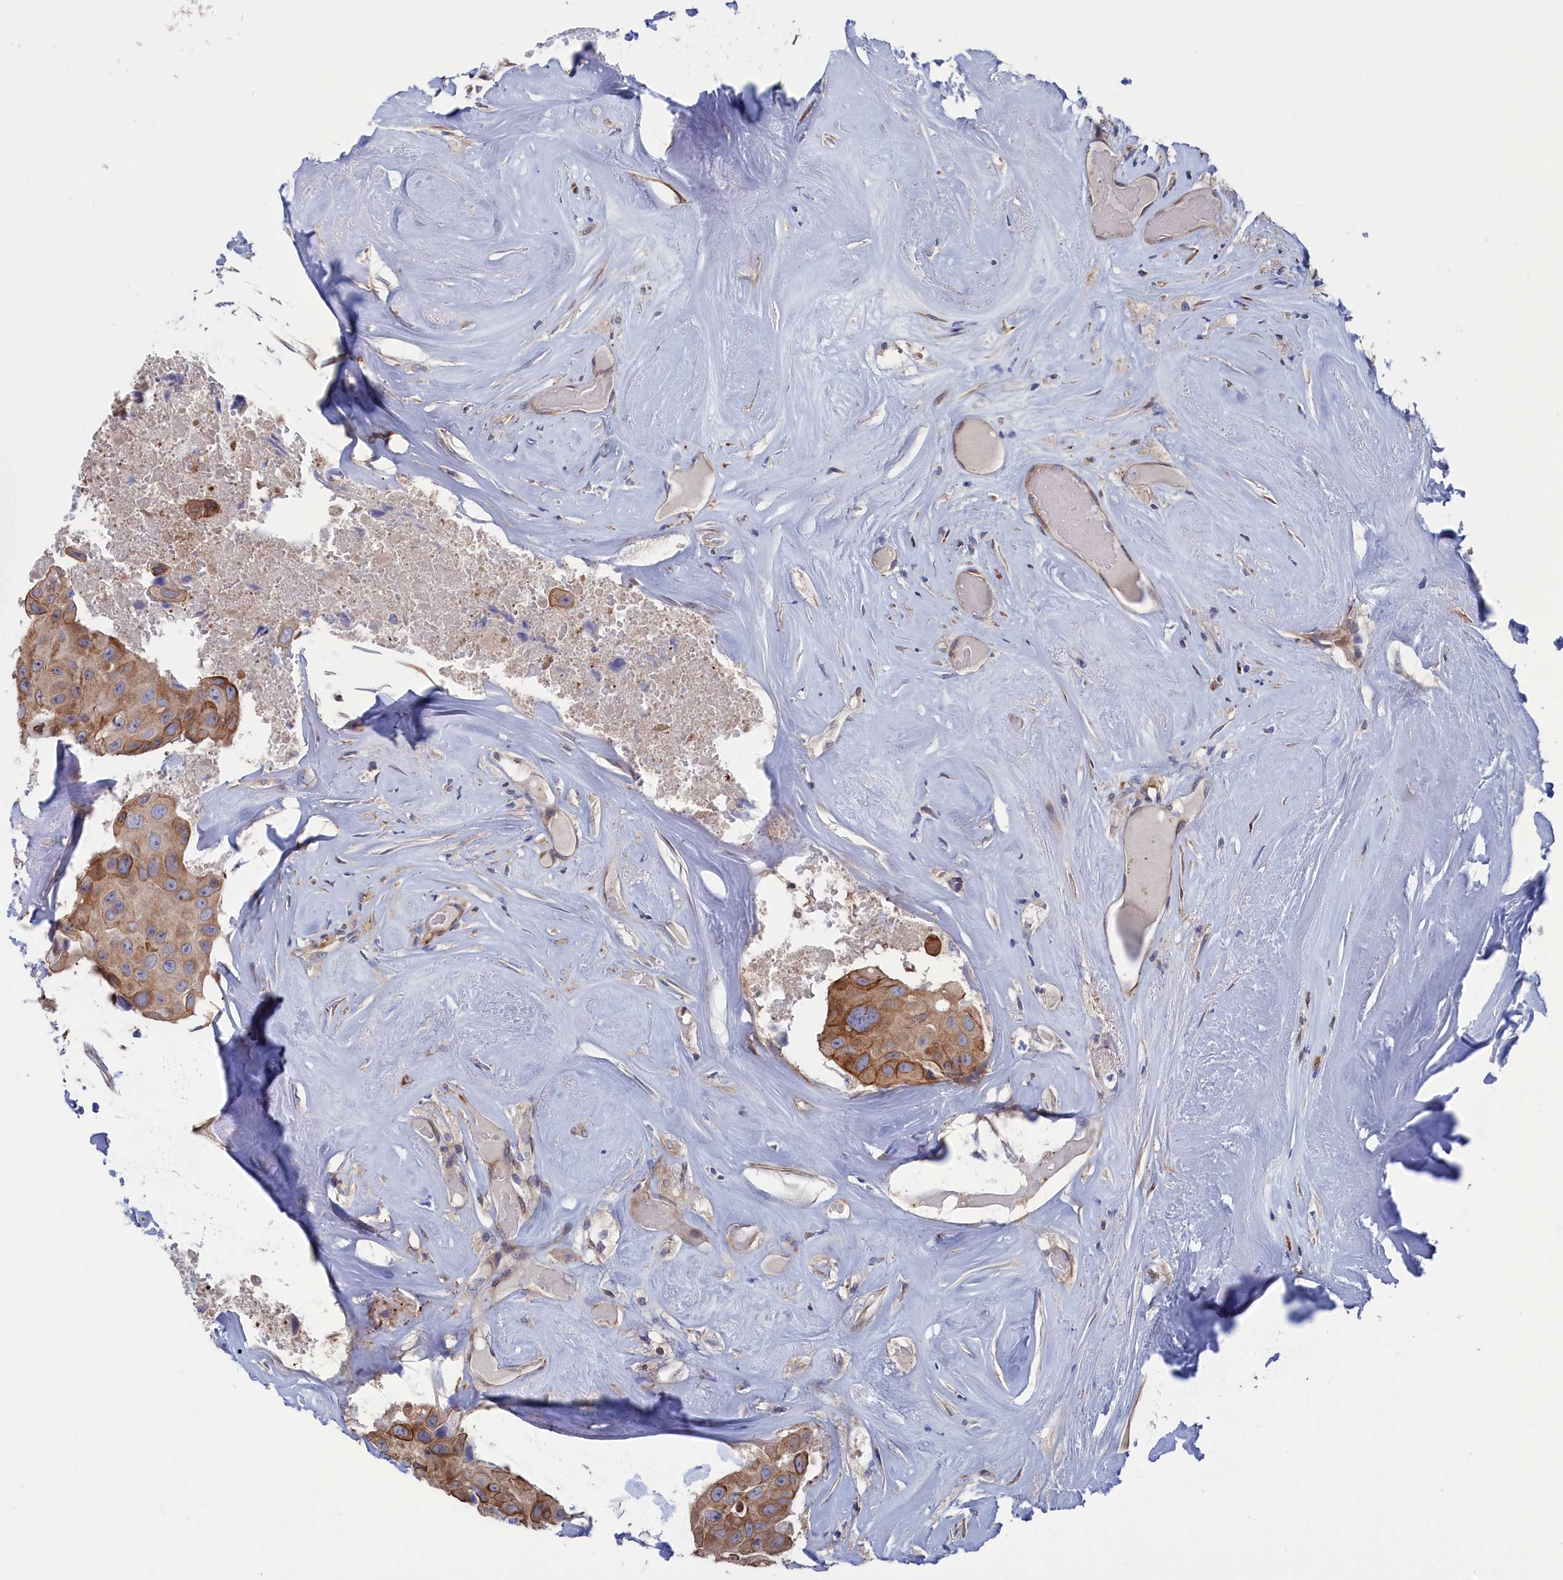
{"staining": {"intensity": "moderate", "quantity": "25%-75%", "location": "cytoplasmic/membranous"}, "tissue": "head and neck cancer", "cell_type": "Tumor cells", "image_type": "cancer", "snomed": [{"axis": "morphology", "description": "Adenocarcinoma, NOS"}, {"axis": "morphology", "description": "Adenocarcinoma, metastatic, NOS"}, {"axis": "topography", "description": "Head-Neck"}], "caption": "A histopathology image of human head and neck cancer stained for a protein demonstrates moderate cytoplasmic/membranous brown staining in tumor cells. Nuclei are stained in blue.", "gene": "NUTF2", "patient": {"sex": "male", "age": 75}}